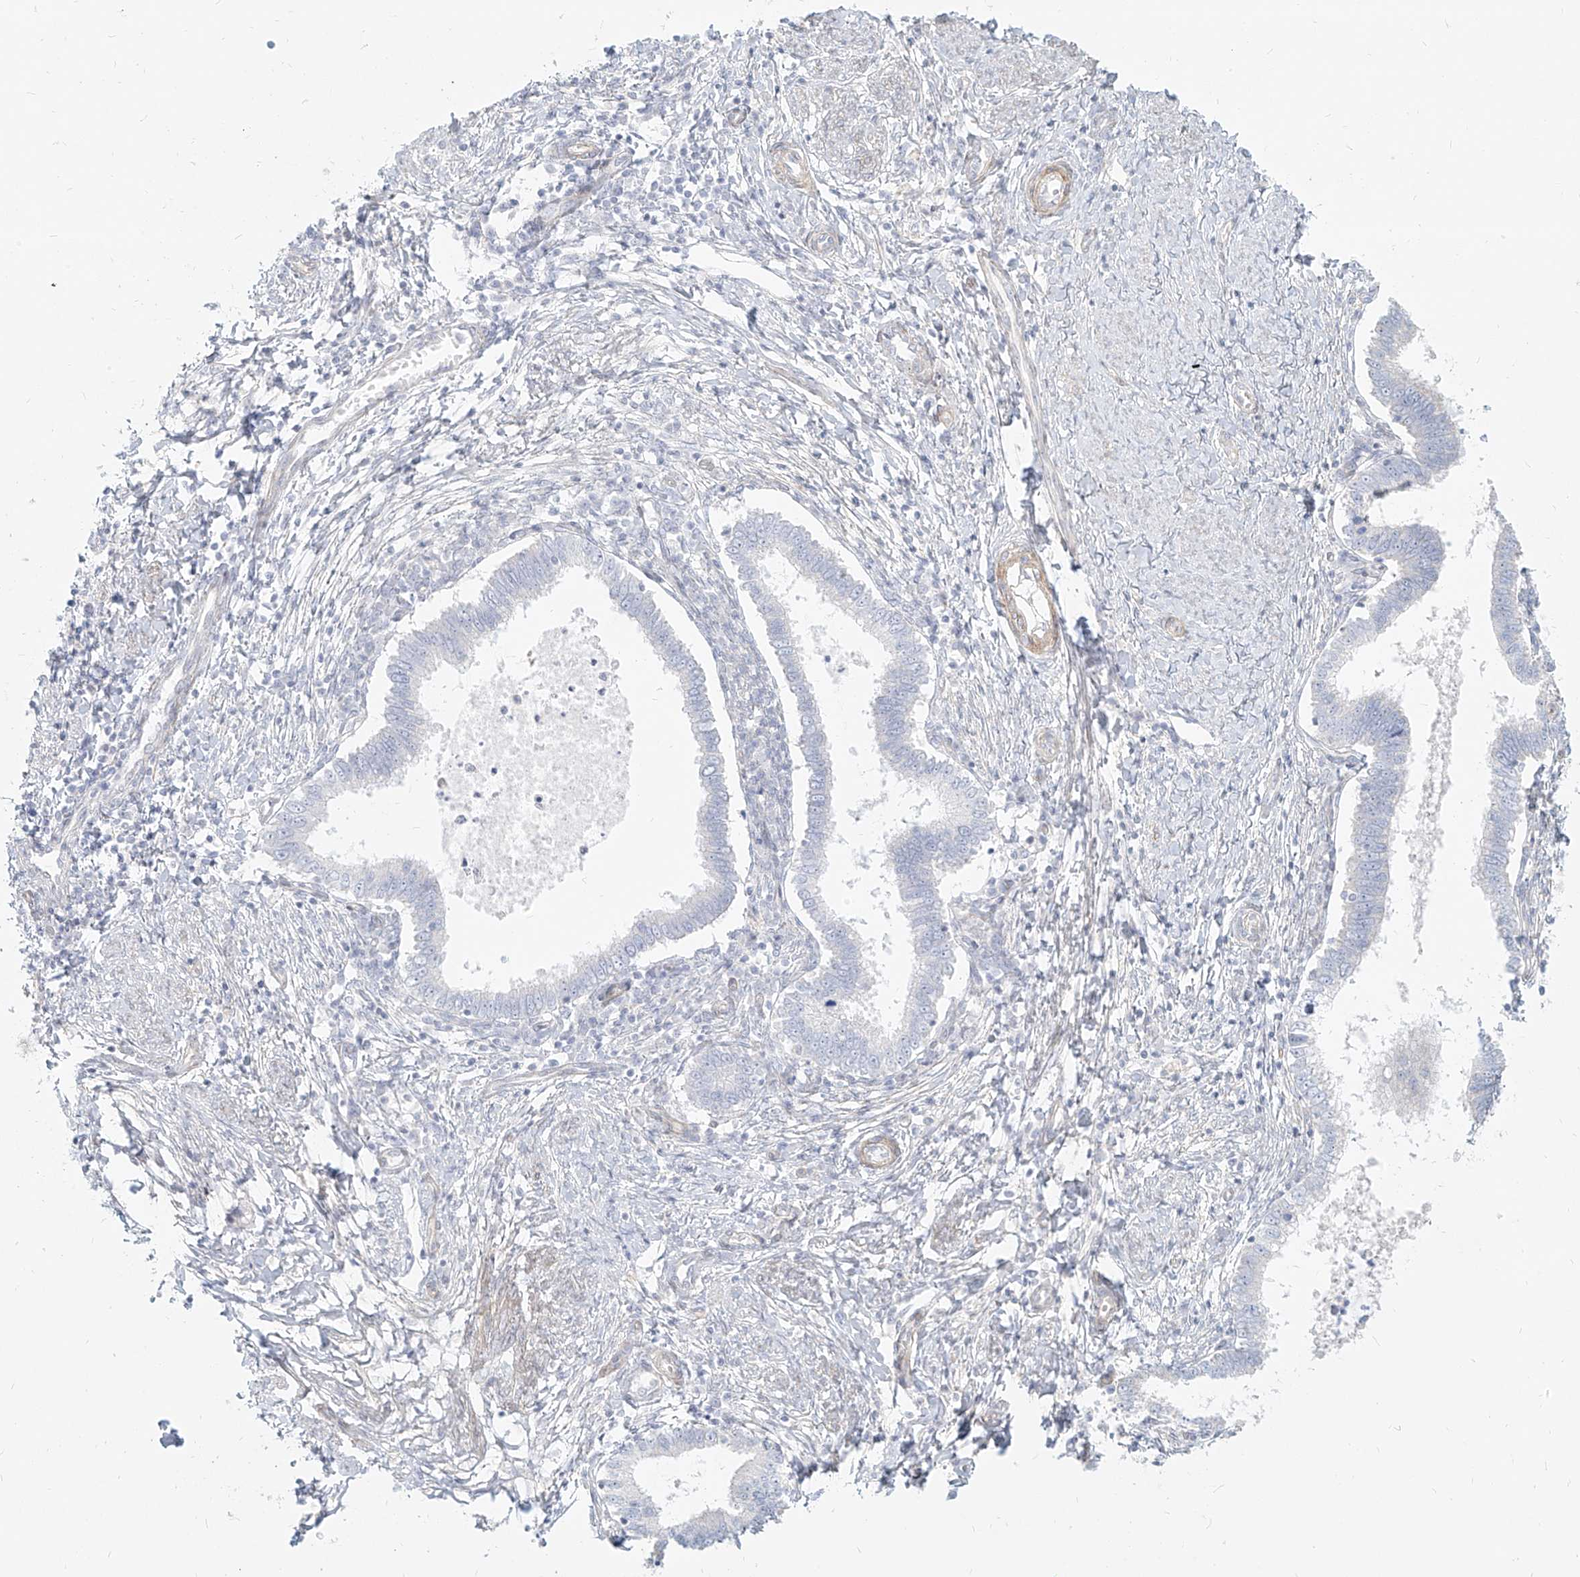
{"staining": {"intensity": "negative", "quantity": "none", "location": "none"}, "tissue": "cervical cancer", "cell_type": "Tumor cells", "image_type": "cancer", "snomed": [{"axis": "morphology", "description": "Adenocarcinoma, NOS"}, {"axis": "topography", "description": "Cervix"}], "caption": "This histopathology image is of cervical adenocarcinoma stained with immunohistochemistry to label a protein in brown with the nuclei are counter-stained blue. There is no positivity in tumor cells.", "gene": "ITPKB", "patient": {"sex": "female", "age": 36}}